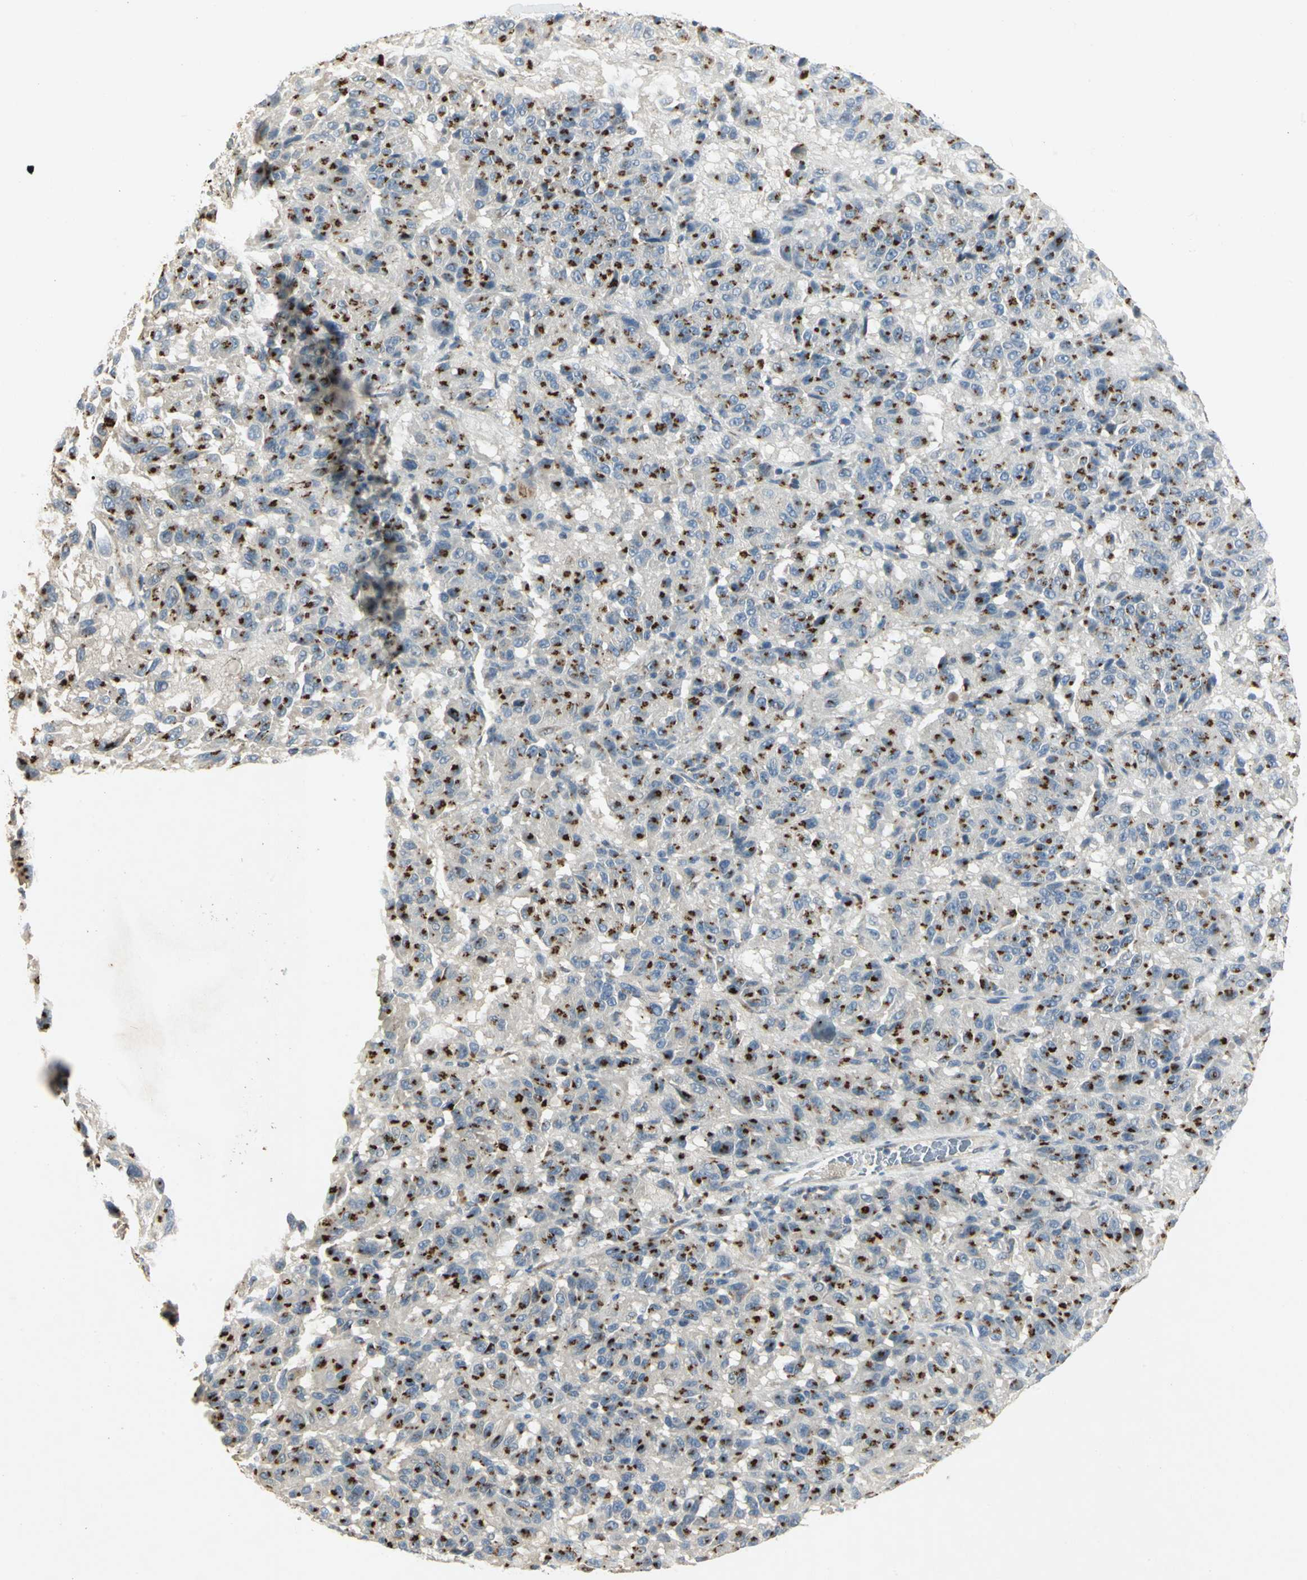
{"staining": {"intensity": "strong", "quantity": "25%-75%", "location": "cytoplasmic/membranous"}, "tissue": "melanoma", "cell_type": "Tumor cells", "image_type": "cancer", "snomed": [{"axis": "morphology", "description": "Malignant melanoma, Metastatic site"}, {"axis": "topography", "description": "Lung"}], "caption": "About 25%-75% of tumor cells in melanoma display strong cytoplasmic/membranous protein positivity as visualized by brown immunohistochemical staining.", "gene": "TM9SF2", "patient": {"sex": "male", "age": 64}}